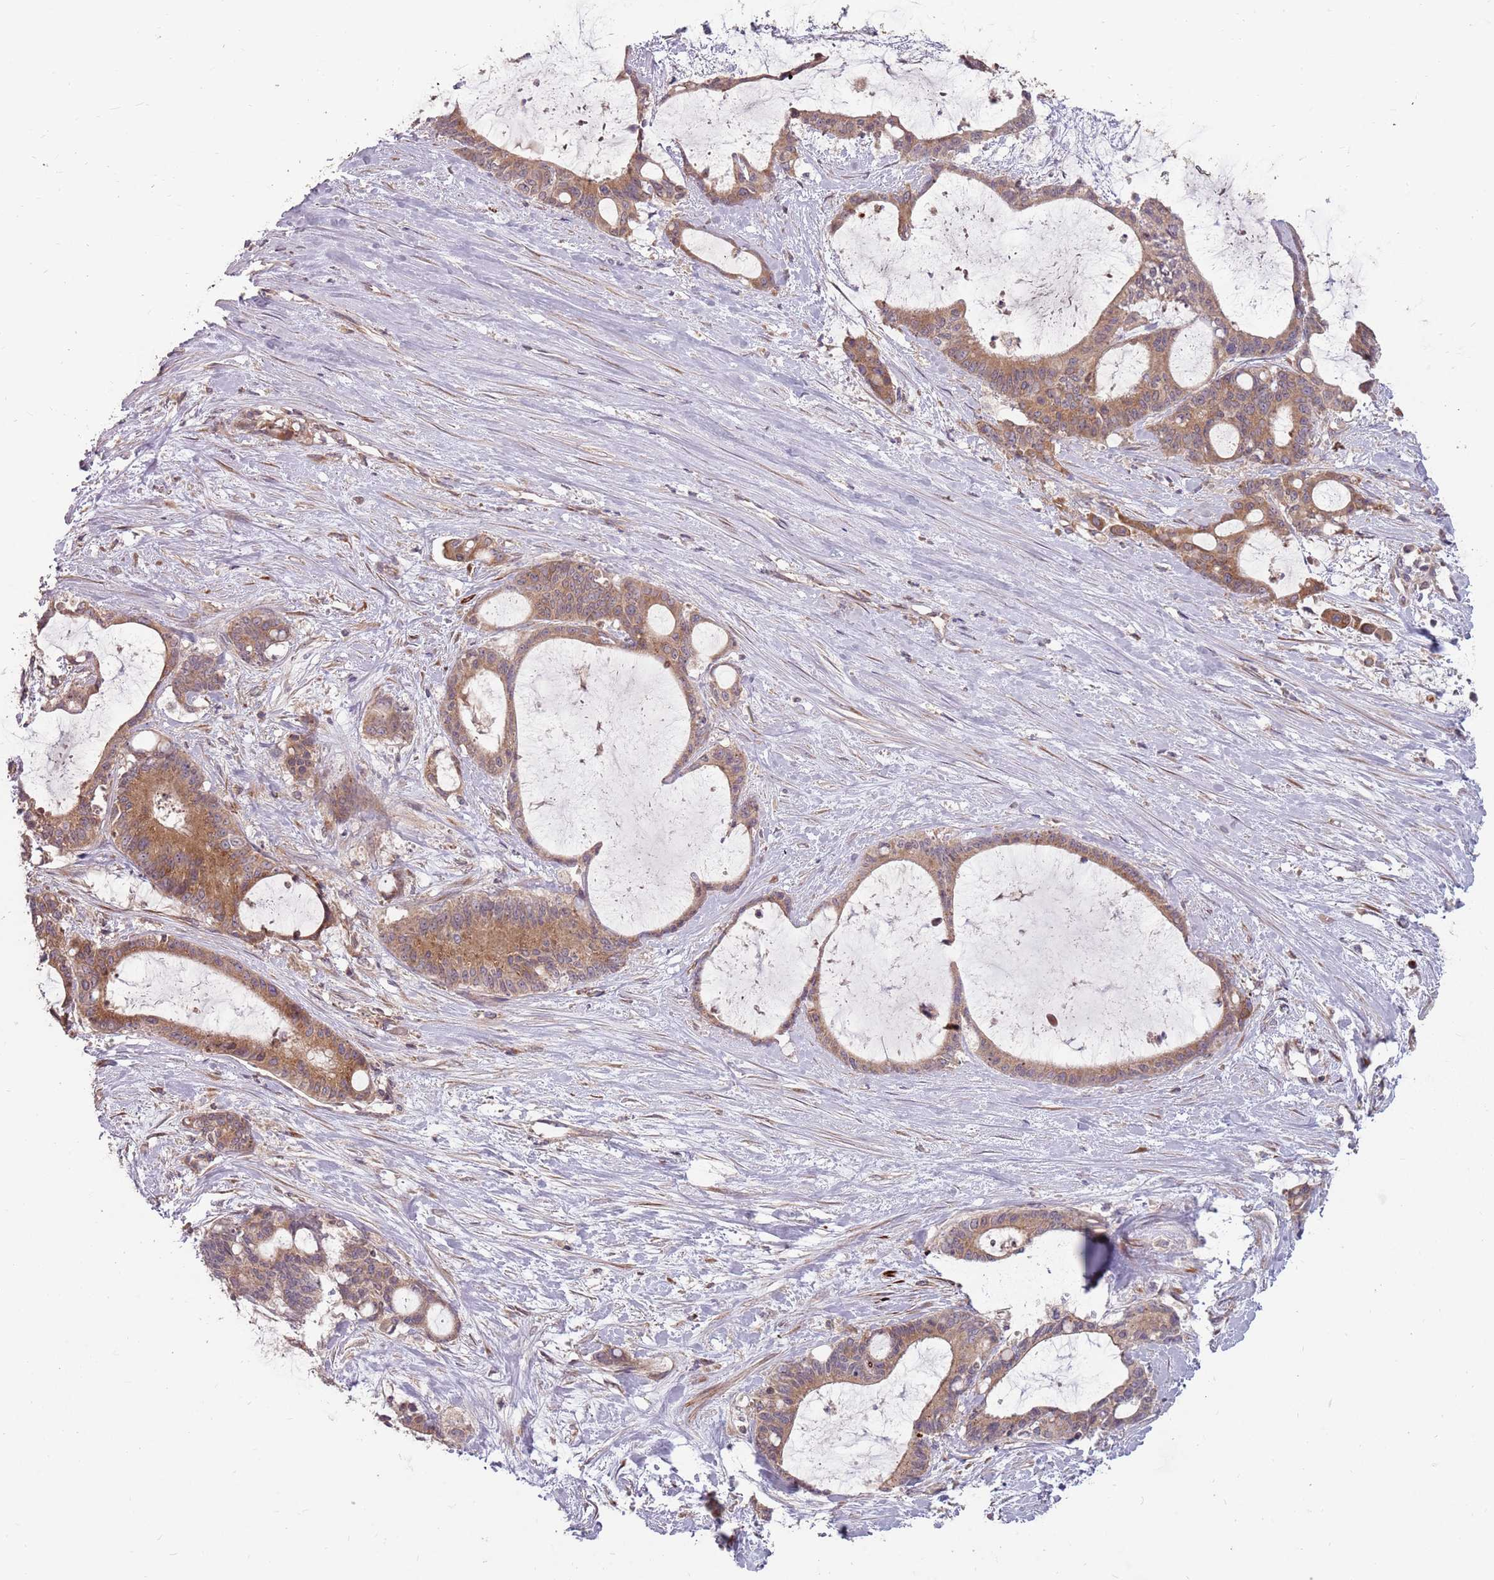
{"staining": {"intensity": "moderate", "quantity": ">75%", "location": "cytoplasmic/membranous"}, "tissue": "liver cancer", "cell_type": "Tumor cells", "image_type": "cancer", "snomed": [{"axis": "morphology", "description": "Normal tissue, NOS"}, {"axis": "morphology", "description": "Cholangiocarcinoma"}, {"axis": "topography", "description": "Liver"}, {"axis": "topography", "description": "Peripheral nerve tissue"}], "caption": "Liver cancer stained with a protein marker reveals moderate staining in tumor cells.", "gene": "PLD6", "patient": {"sex": "female", "age": 73}}